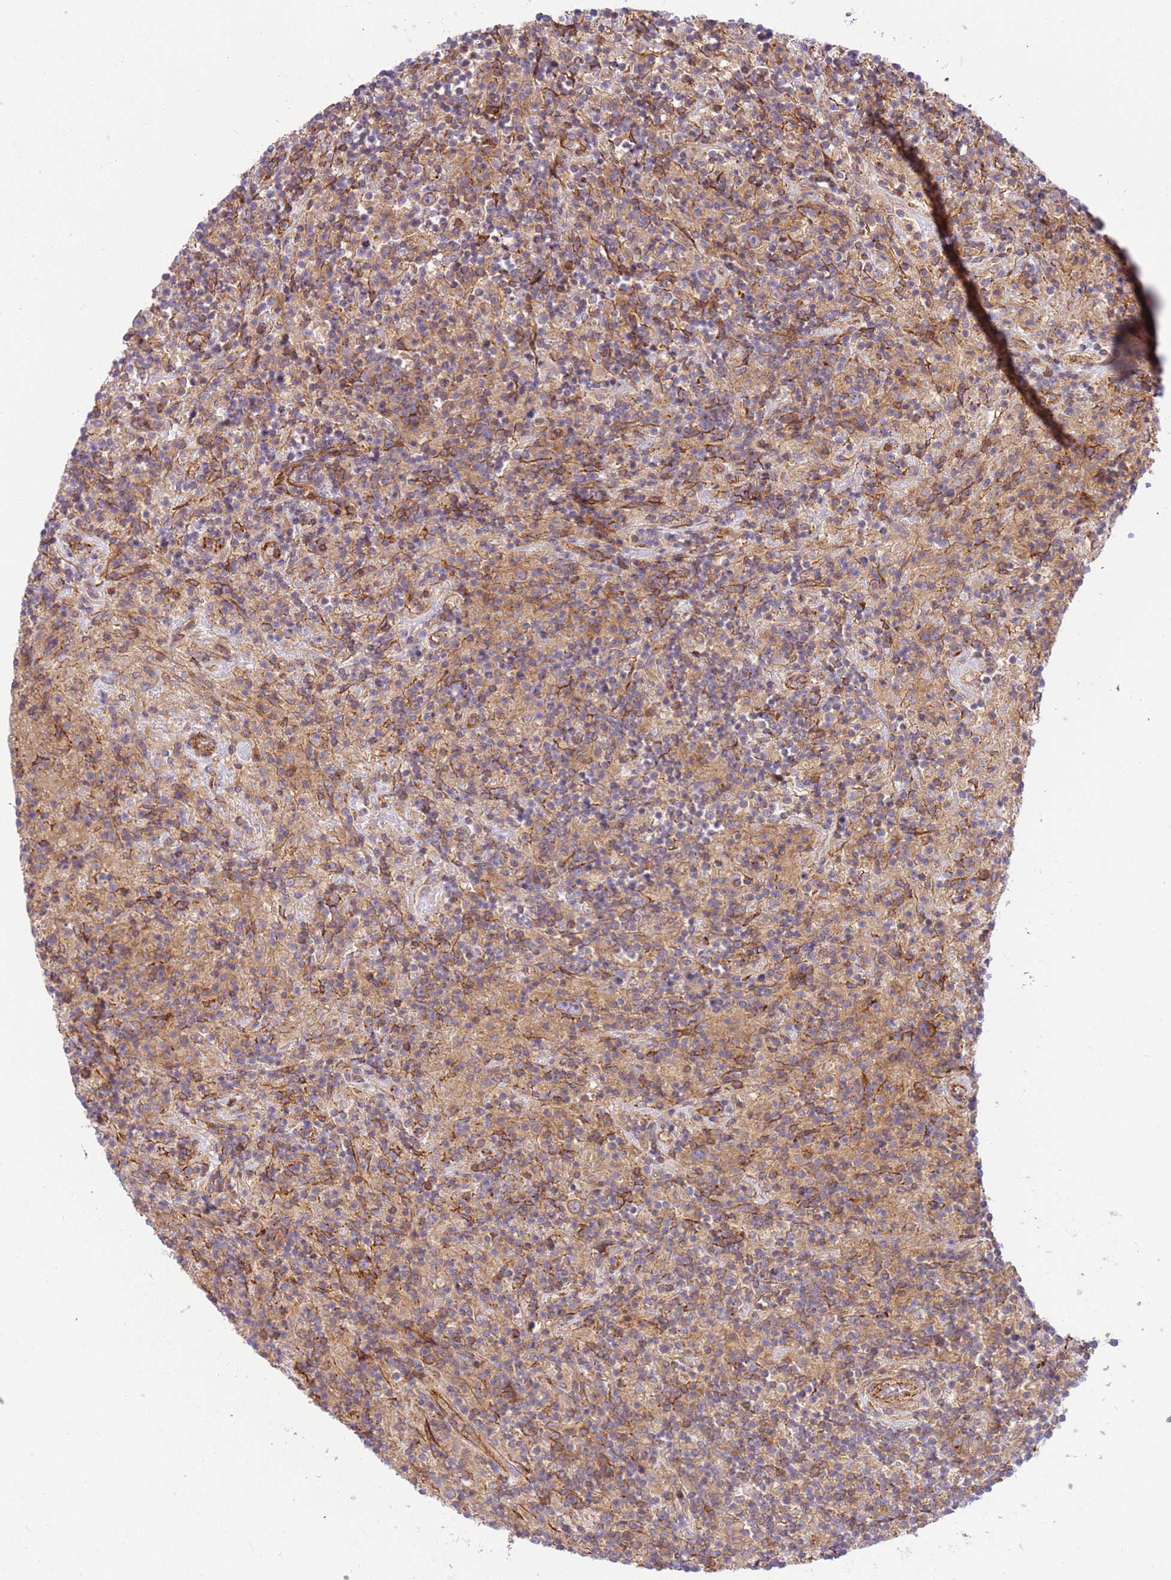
{"staining": {"intensity": "weak", "quantity": ">75%", "location": "cytoplasmic/membranous"}, "tissue": "lymphoma", "cell_type": "Tumor cells", "image_type": "cancer", "snomed": [{"axis": "morphology", "description": "Hodgkin's disease, NOS"}, {"axis": "topography", "description": "Lymph node"}], "caption": "An immunohistochemistry micrograph of neoplastic tissue is shown. Protein staining in brown shows weak cytoplasmic/membranous positivity in lymphoma within tumor cells. (Stains: DAB (3,3'-diaminobenzidine) in brown, nuclei in blue, Microscopy: brightfield microscopy at high magnification).", "gene": "EFCAB8", "patient": {"sex": "male", "age": 70}}